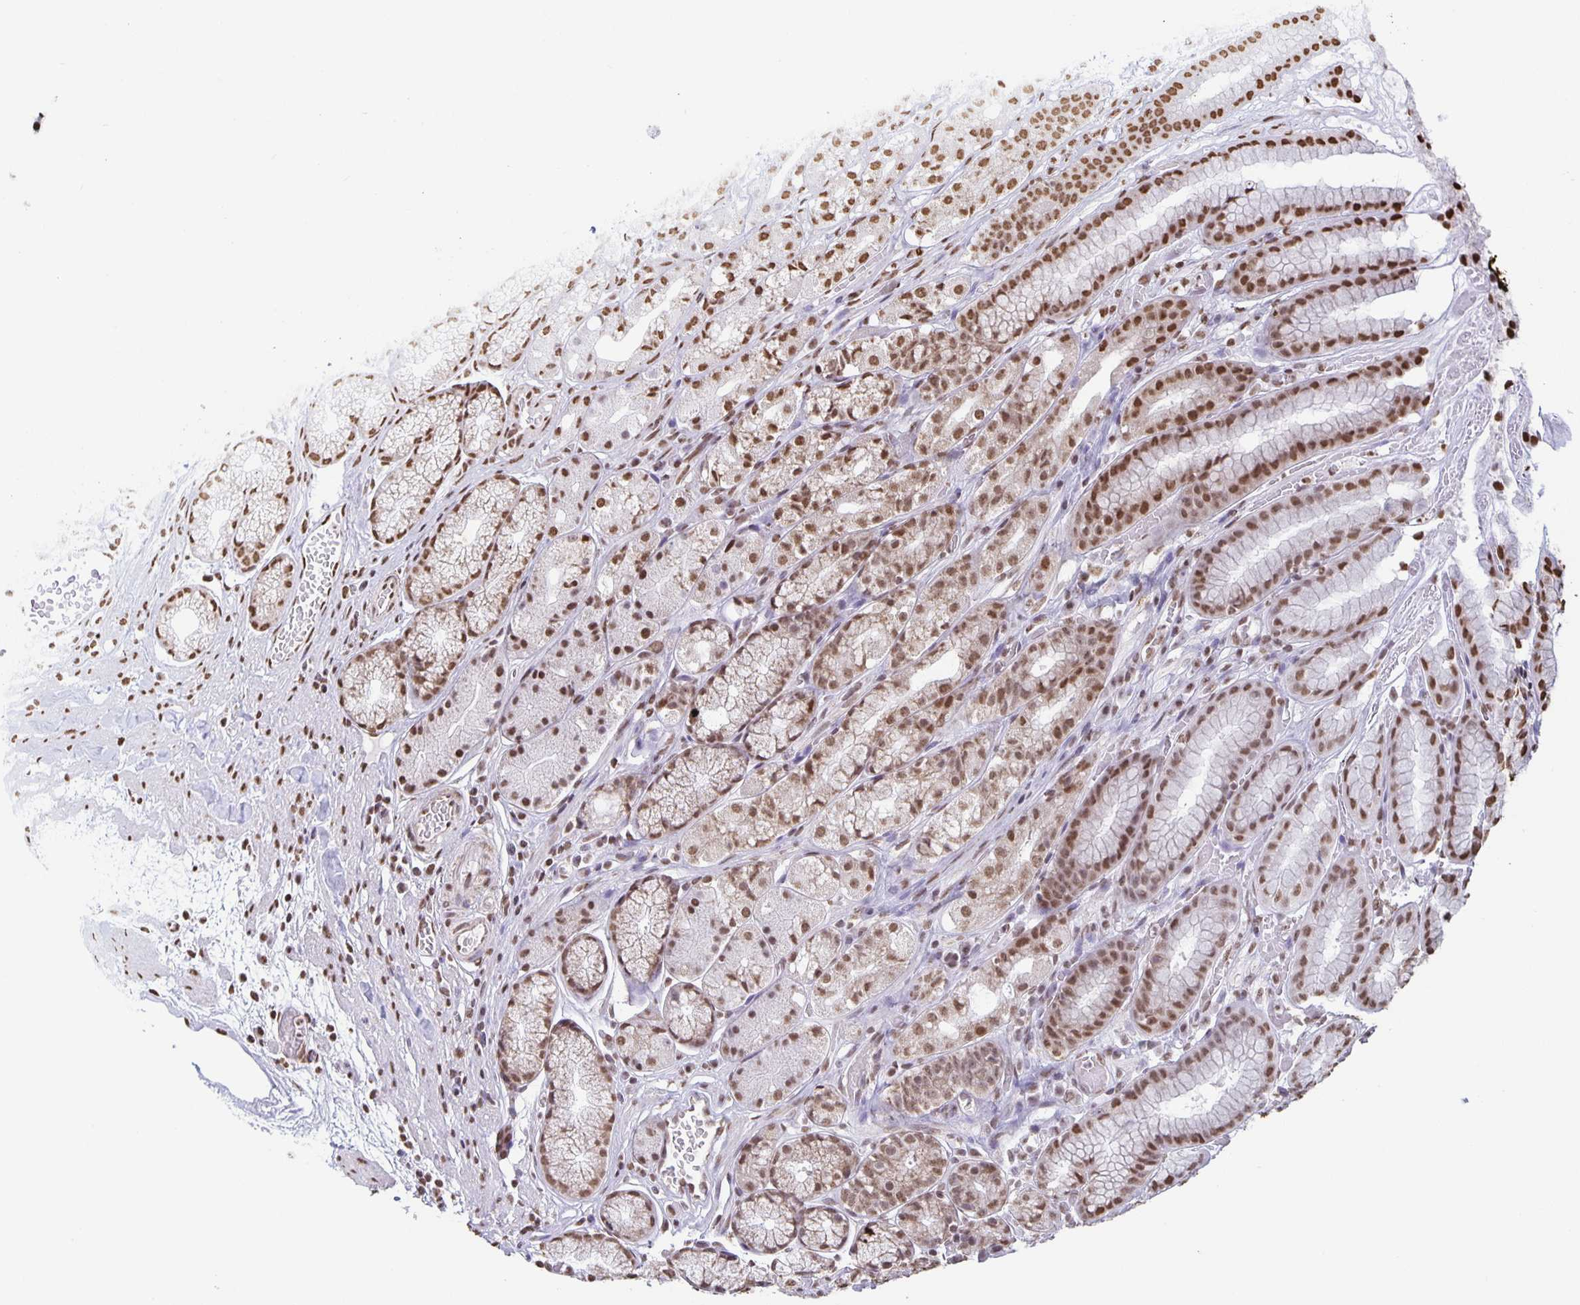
{"staining": {"intensity": "moderate", "quantity": "25%-75%", "location": "nuclear"}, "tissue": "stomach", "cell_type": "Glandular cells", "image_type": "normal", "snomed": [{"axis": "morphology", "description": "Normal tissue, NOS"}, {"axis": "topography", "description": "Smooth muscle"}, {"axis": "topography", "description": "Stomach"}], "caption": "IHC of normal stomach displays medium levels of moderate nuclear positivity in about 25%-75% of glandular cells.", "gene": "DUT", "patient": {"sex": "male", "age": 70}}